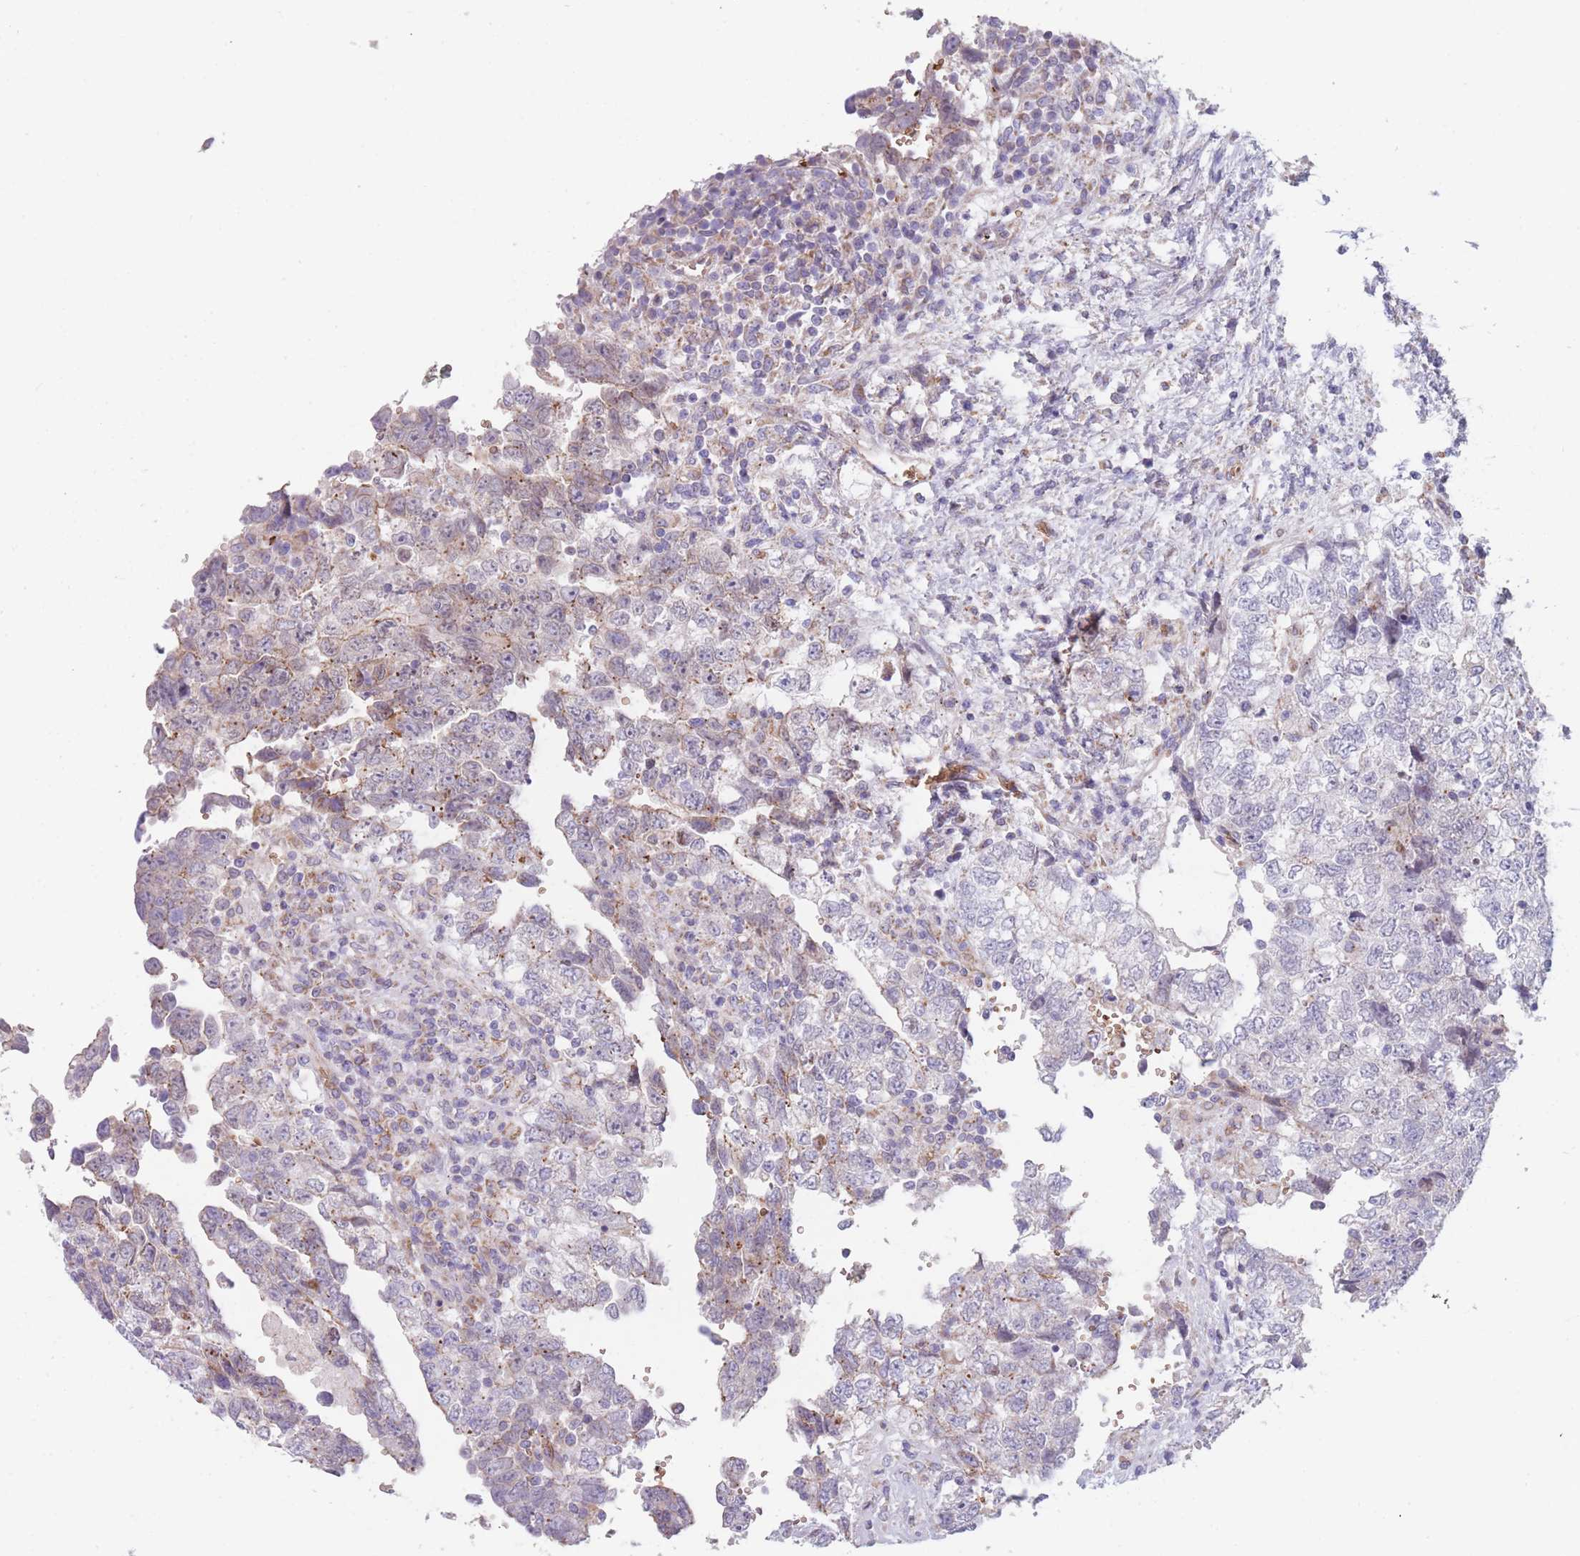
{"staining": {"intensity": "negative", "quantity": "none", "location": "none"}, "tissue": "testis cancer", "cell_type": "Tumor cells", "image_type": "cancer", "snomed": [{"axis": "morphology", "description": "Carcinoma, Embryonal, NOS"}, {"axis": "topography", "description": "Testis"}], "caption": "This is an IHC histopathology image of human embryonal carcinoma (testis). There is no expression in tumor cells.", "gene": "SMPD4", "patient": {"sex": "male", "age": 37}}